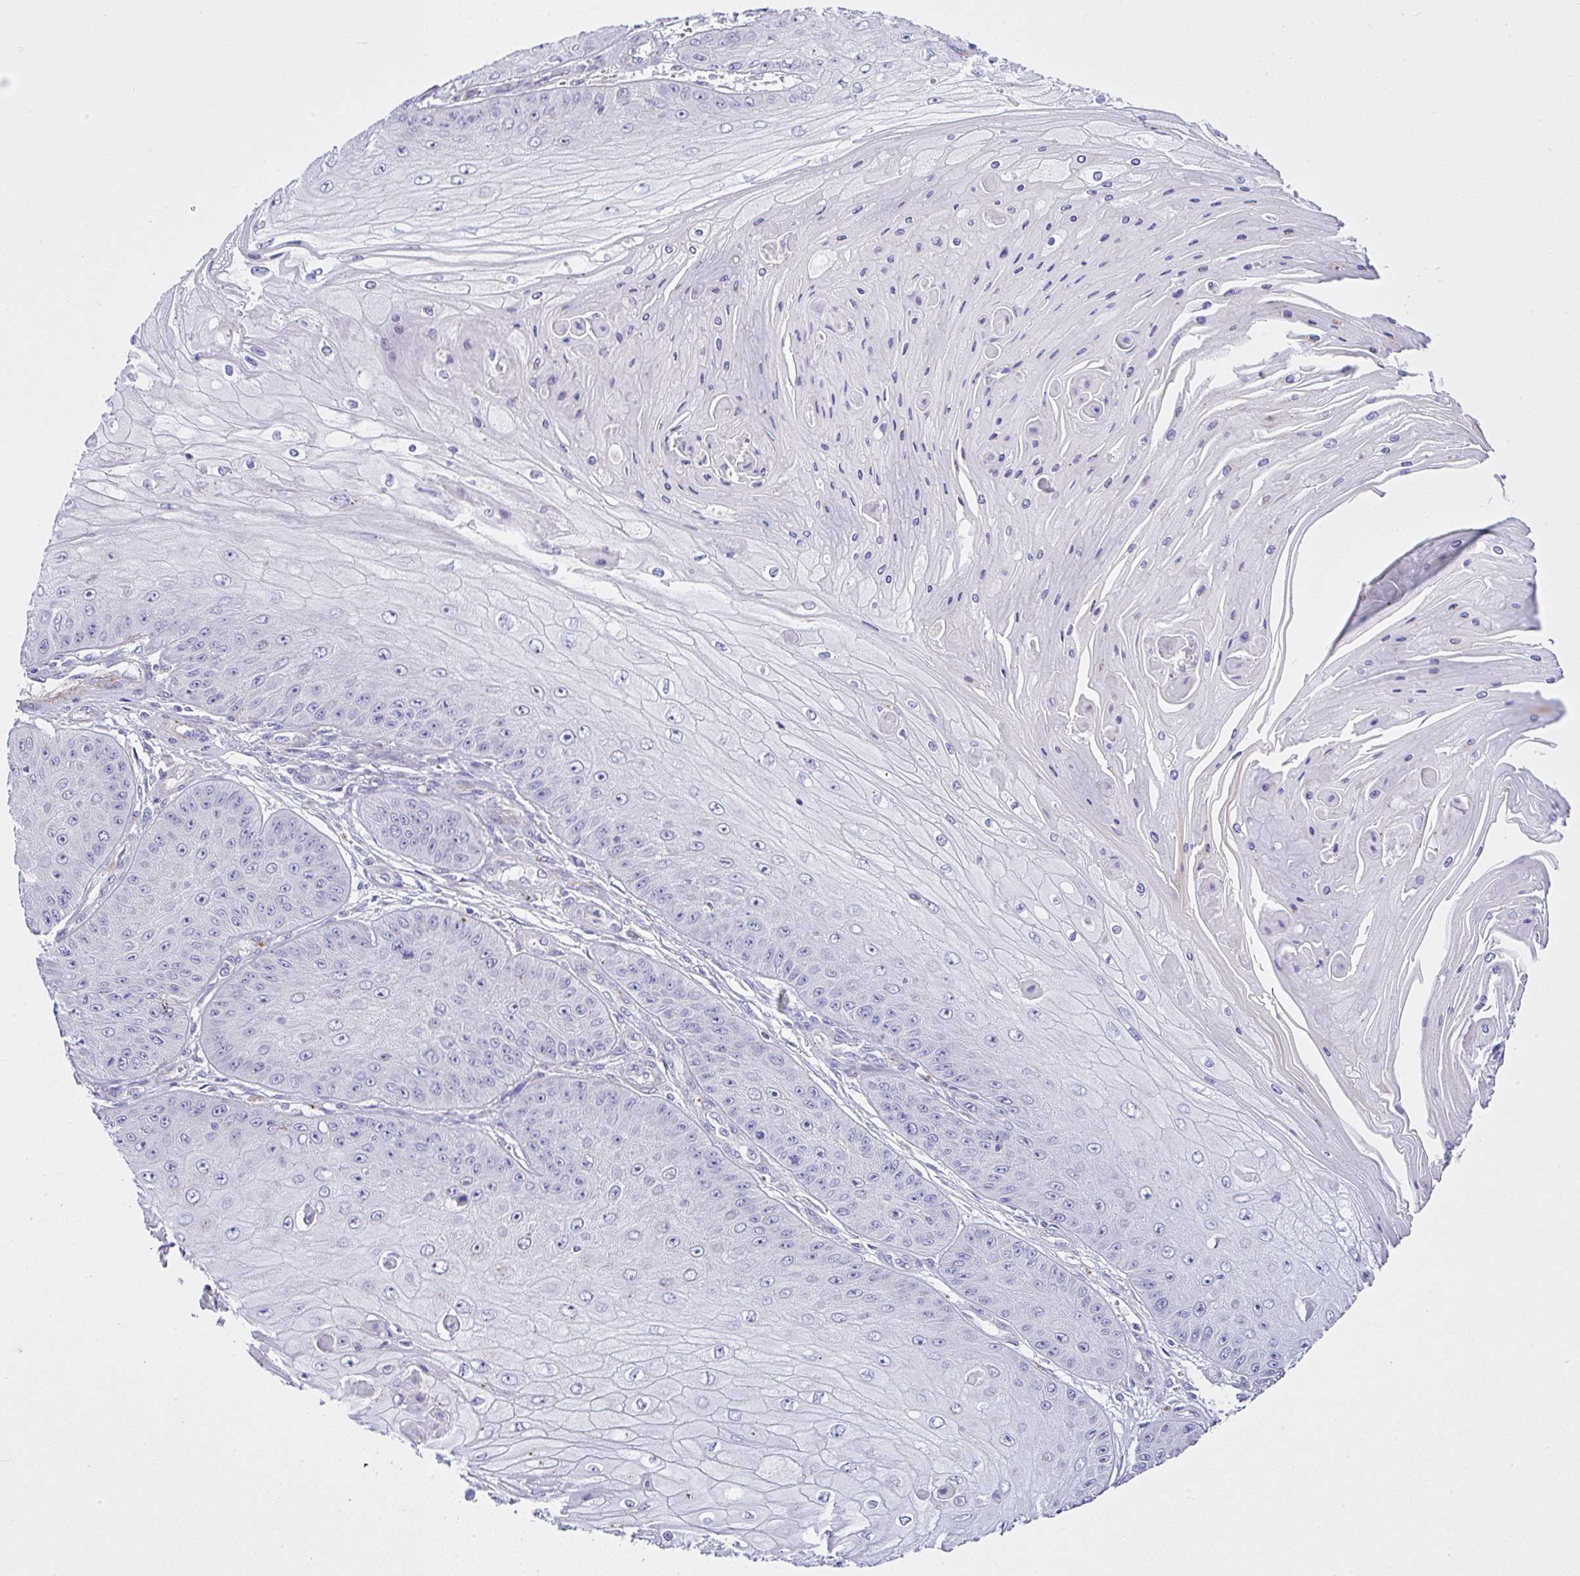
{"staining": {"intensity": "negative", "quantity": "none", "location": "none"}, "tissue": "skin cancer", "cell_type": "Tumor cells", "image_type": "cancer", "snomed": [{"axis": "morphology", "description": "Squamous cell carcinoma, NOS"}, {"axis": "topography", "description": "Skin"}], "caption": "Tumor cells show no significant protein staining in skin squamous cell carcinoma.", "gene": "CCDC142", "patient": {"sex": "male", "age": 70}}